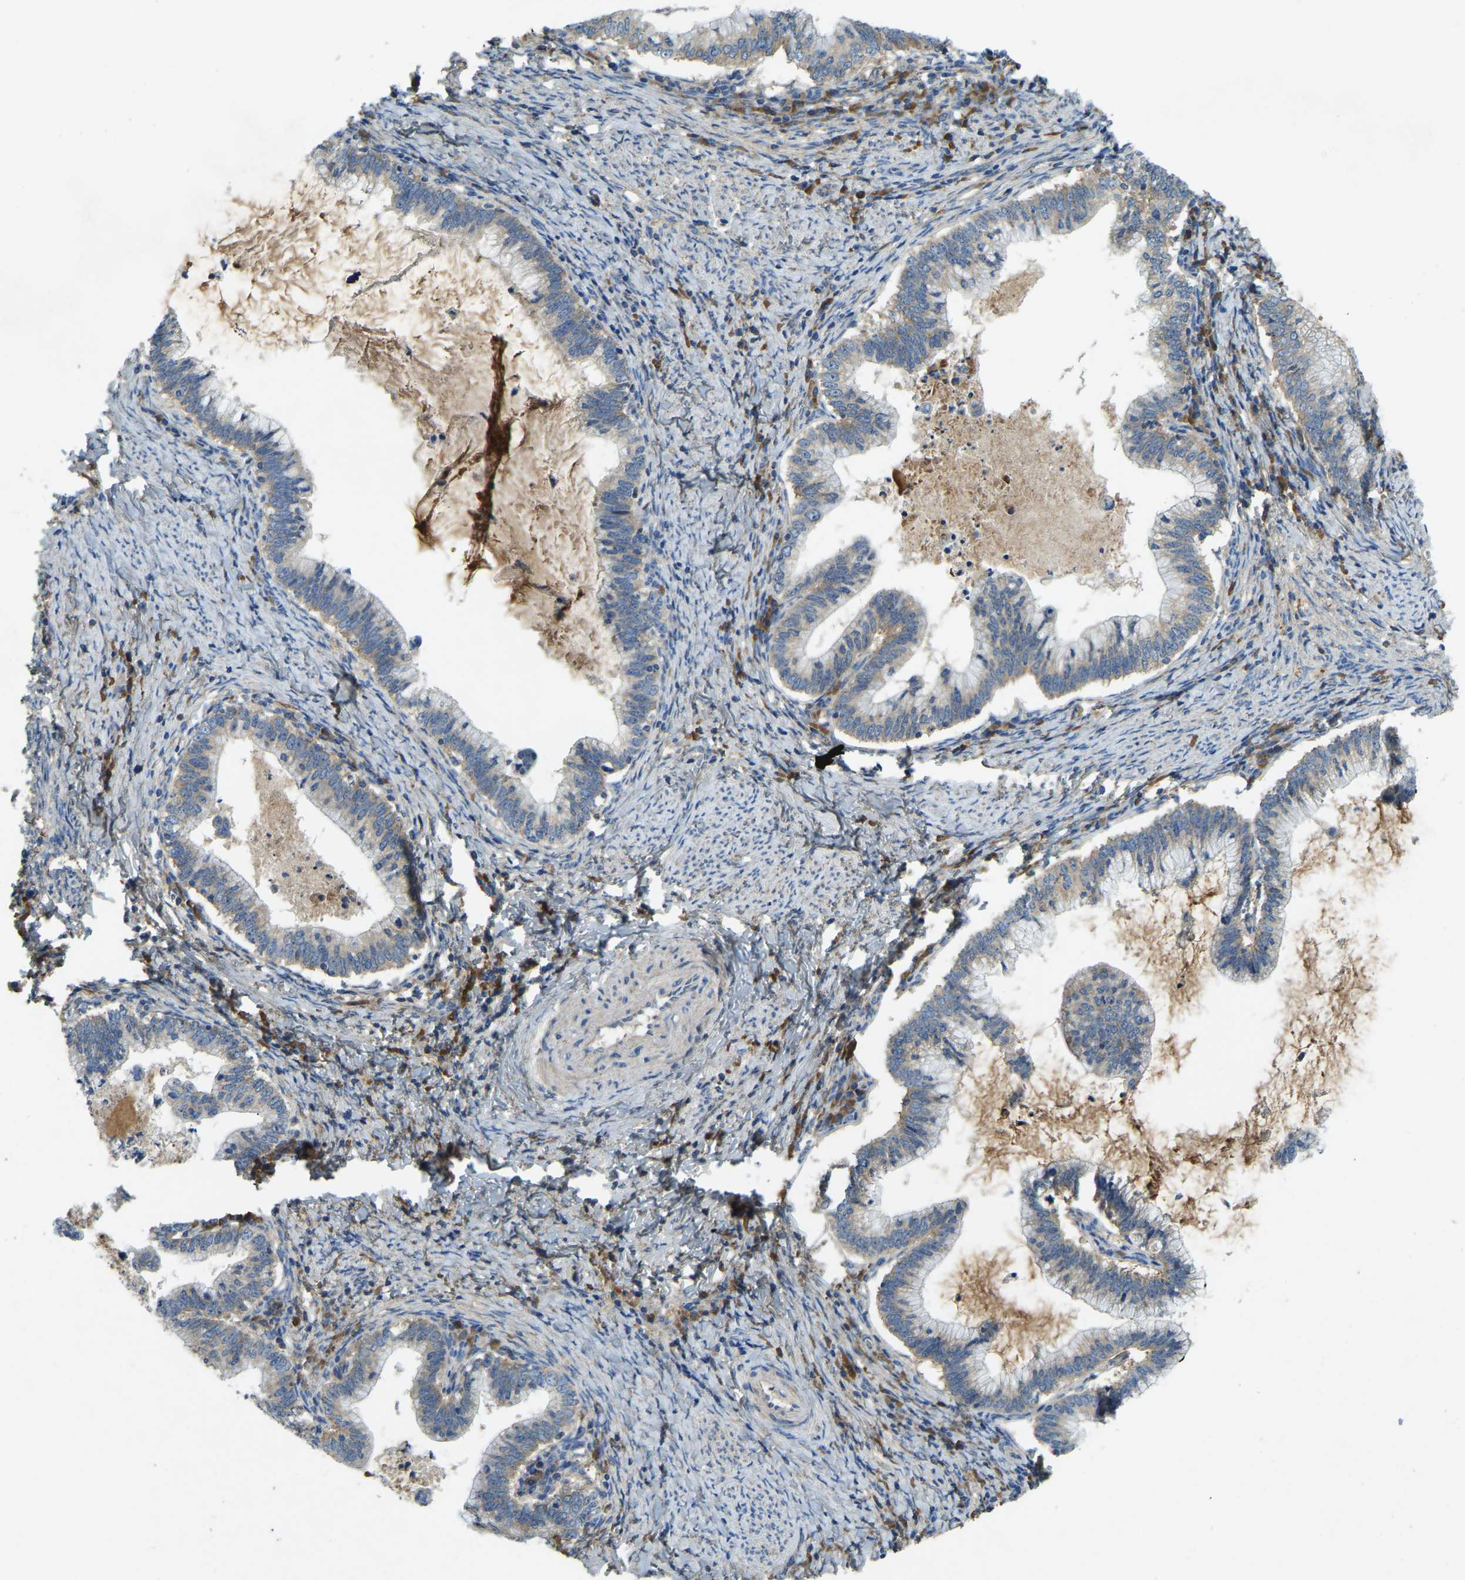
{"staining": {"intensity": "negative", "quantity": "none", "location": "none"}, "tissue": "cervical cancer", "cell_type": "Tumor cells", "image_type": "cancer", "snomed": [{"axis": "morphology", "description": "Adenocarcinoma, NOS"}, {"axis": "topography", "description": "Cervix"}], "caption": "High magnification brightfield microscopy of cervical cancer (adenocarcinoma) stained with DAB (3,3'-diaminobenzidine) (brown) and counterstained with hematoxylin (blue): tumor cells show no significant expression.", "gene": "ATP8B1", "patient": {"sex": "female", "age": 36}}